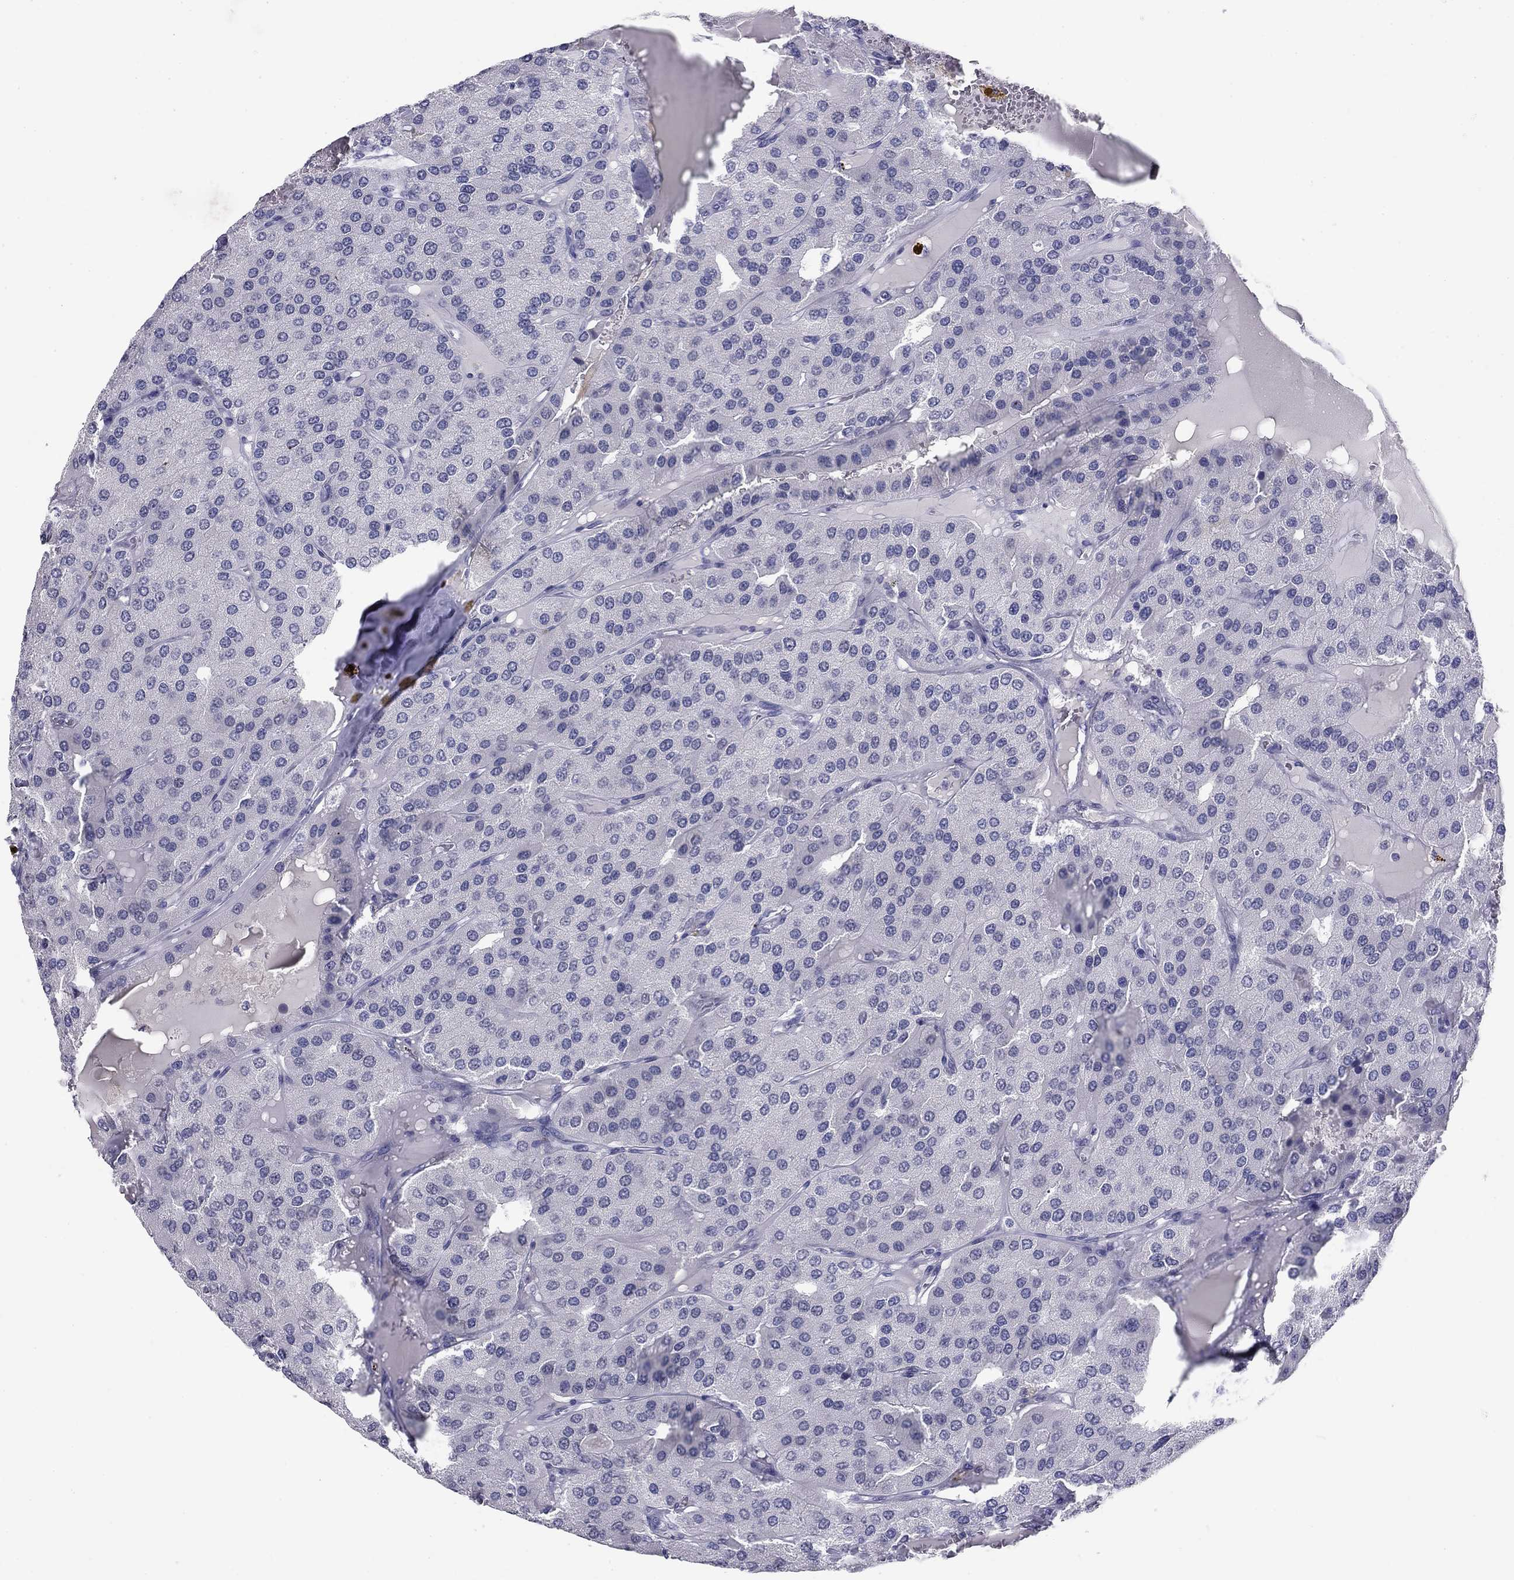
{"staining": {"intensity": "negative", "quantity": "none", "location": "none"}, "tissue": "parathyroid gland", "cell_type": "Glandular cells", "image_type": "normal", "snomed": [{"axis": "morphology", "description": "Normal tissue, NOS"}, {"axis": "morphology", "description": "Adenoma, NOS"}, {"axis": "topography", "description": "Parathyroid gland"}], "caption": "Immunohistochemical staining of benign human parathyroid gland shows no significant positivity in glandular cells. Nuclei are stained in blue.", "gene": "KRT75", "patient": {"sex": "female", "age": 86}}